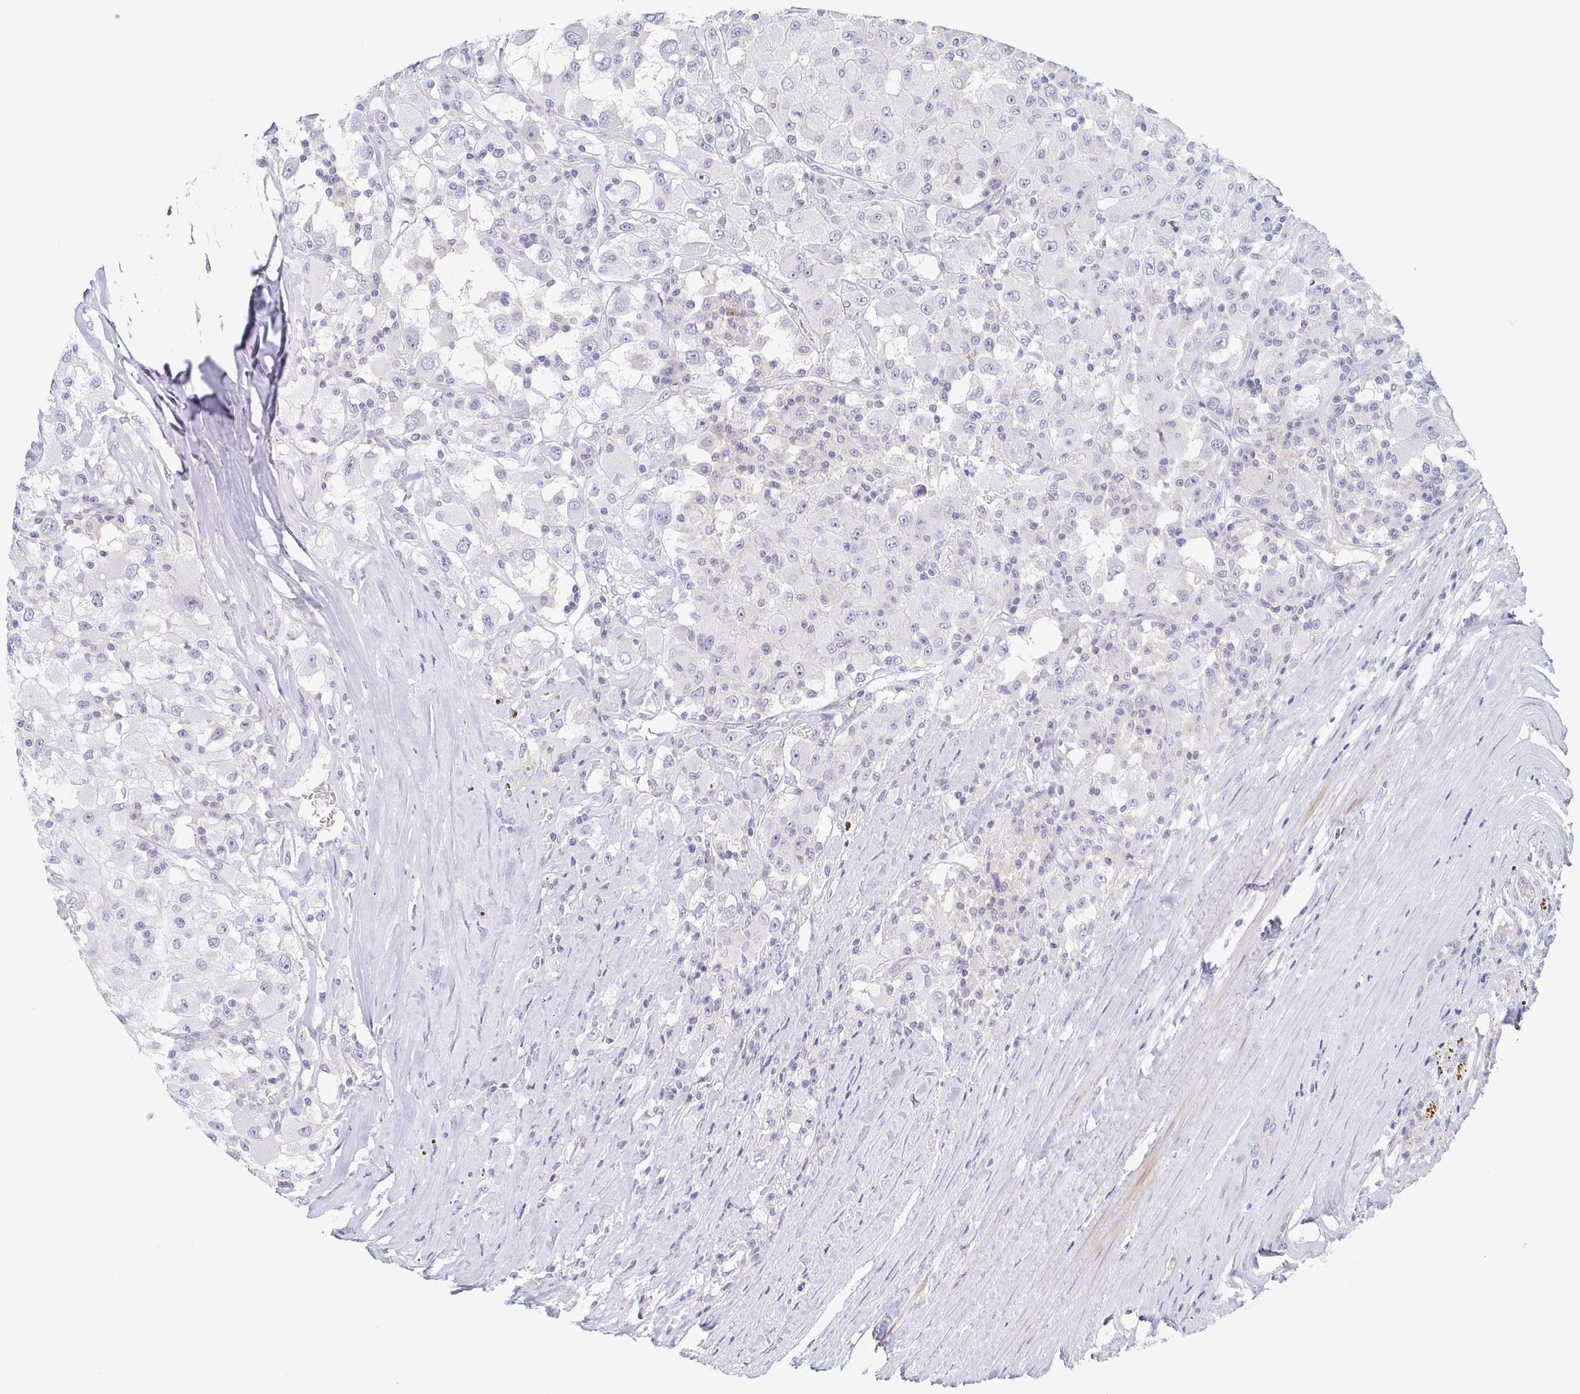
{"staining": {"intensity": "negative", "quantity": "none", "location": "none"}, "tissue": "renal cancer", "cell_type": "Tumor cells", "image_type": "cancer", "snomed": [{"axis": "morphology", "description": "Adenocarcinoma, NOS"}, {"axis": "topography", "description": "Kidney"}], "caption": "High magnification brightfield microscopy of renal adenocarcinoma stained with DAB (brown) and counterstained with hematoxylin (blue): tumor cells show no significant staining.", "gene": "RHOV", "patient": {"sex": "female", "age": 67}}